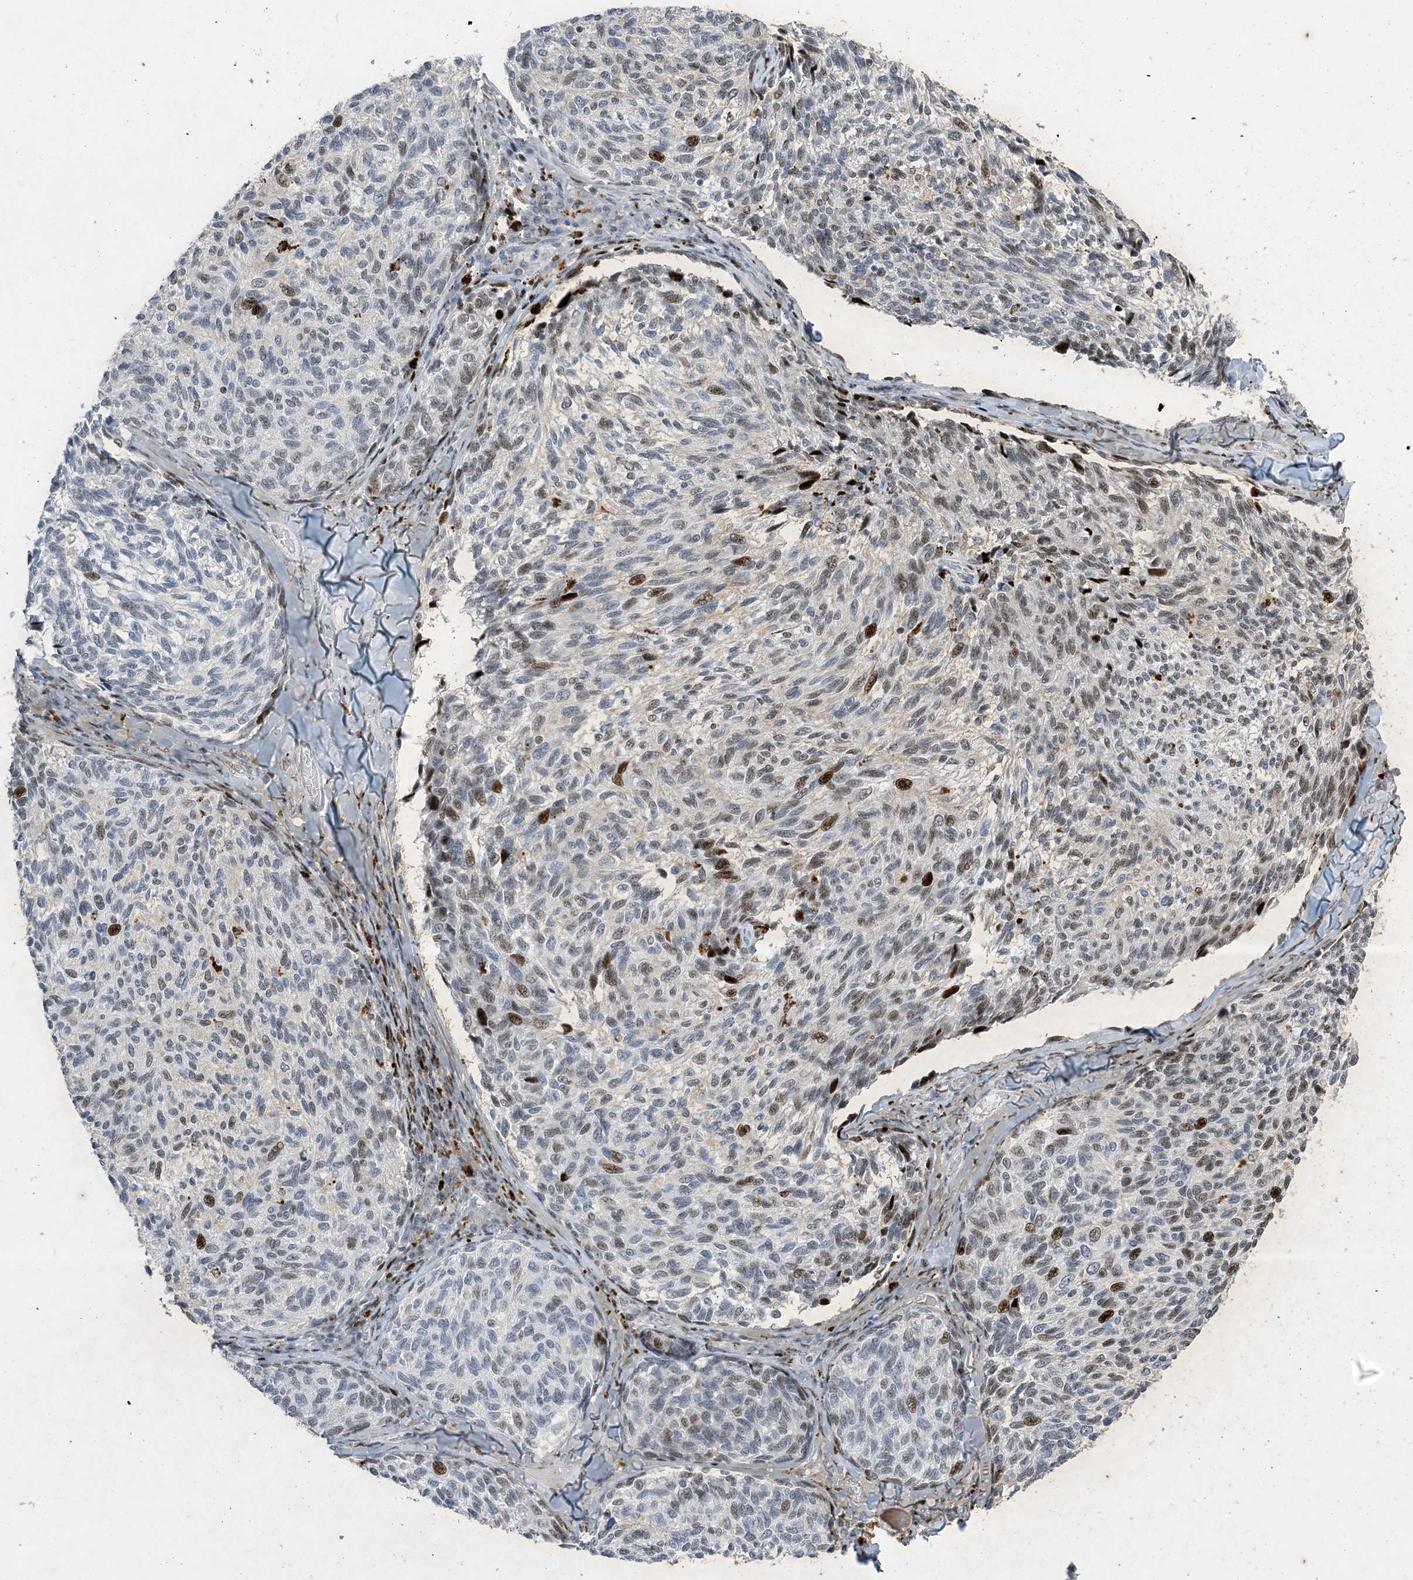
{"staining": {"intensity": "moderate", "quantity": "25%-75%", "location": "nuclear"}, "tissue": "melanoma", "cell_type": "Tumor cells", "image_type": "cancer", "snomed": [{"axis": "morphology", "description": "Malignant melanoma, NOS"}, {"axis": "topography", "description": "Skin"}], "caption": "High-power microscopy captured an immunohistochemistry (IHC) micrograph of malignant melanoma, revealing moderate nuclear staining in approximately 25%-75% of tumor cells.", "gene": "SLC25A53", "patient": {"sex": "female", "age": 73}}